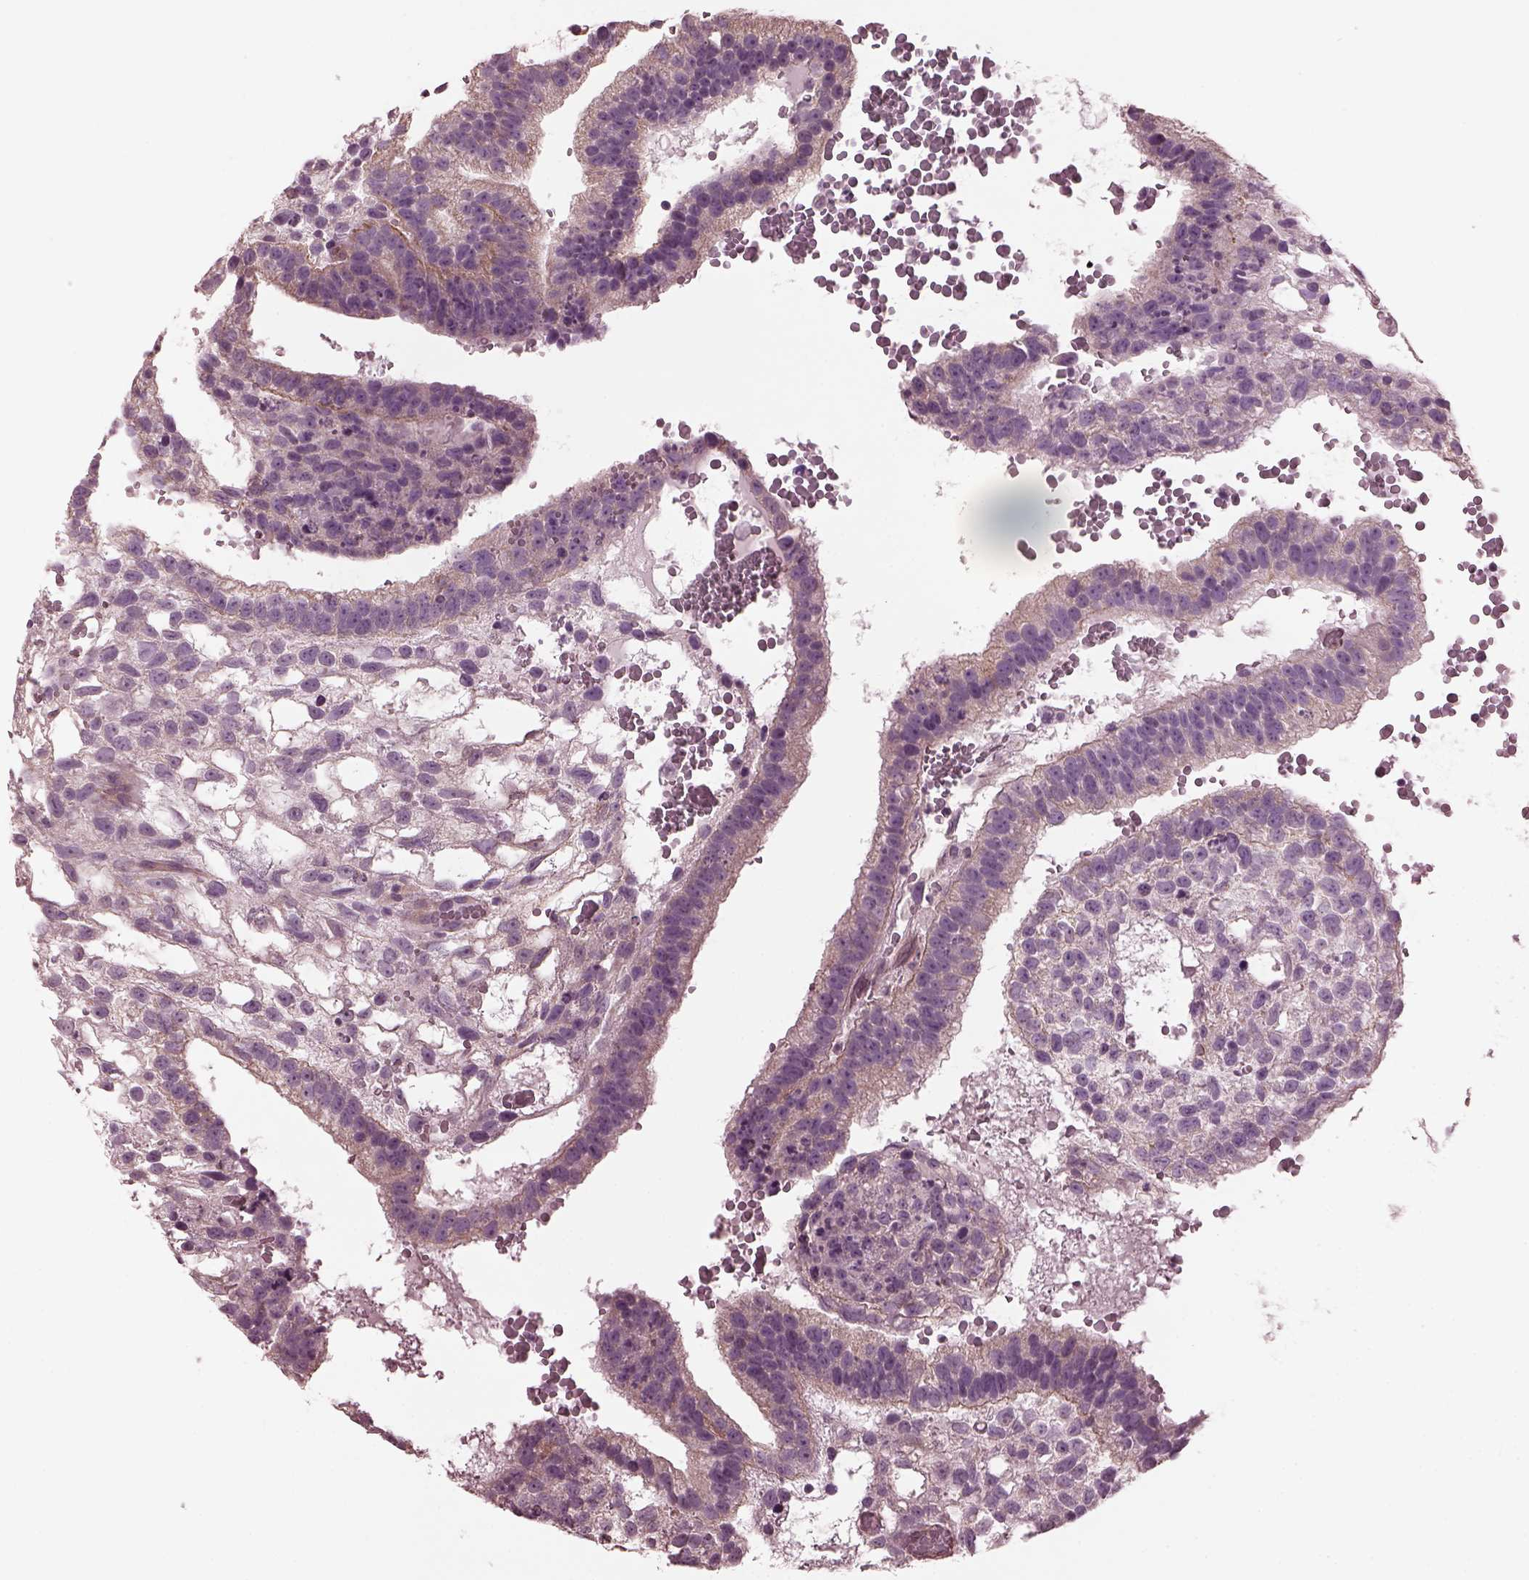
{"staining": {"intensity": "moderate", "quantity": "<25%", "location": "cytoplasmic/membranous"}, "tissue": "testis cancer", "cell_type": "Tumor cells", "image_type": "cancer", "snomed": [{"axis": "morphology", "description": "Normal tissue, NOS"}, {"axis": "morphology", "description": "Carcinoma, Embryonal, NOS"}, {"axis": "topography", "description": "Testis"}, {"axis": "topography", "description": "Epididymis"}], "caption": "Protein expression analysis of human testis cancer reveals moderate cytoplasmic/membranous expression in approximately <25% of tumor cells.", "gene": "ODAD1", "patient": {"sex": "male", "age": 32}}